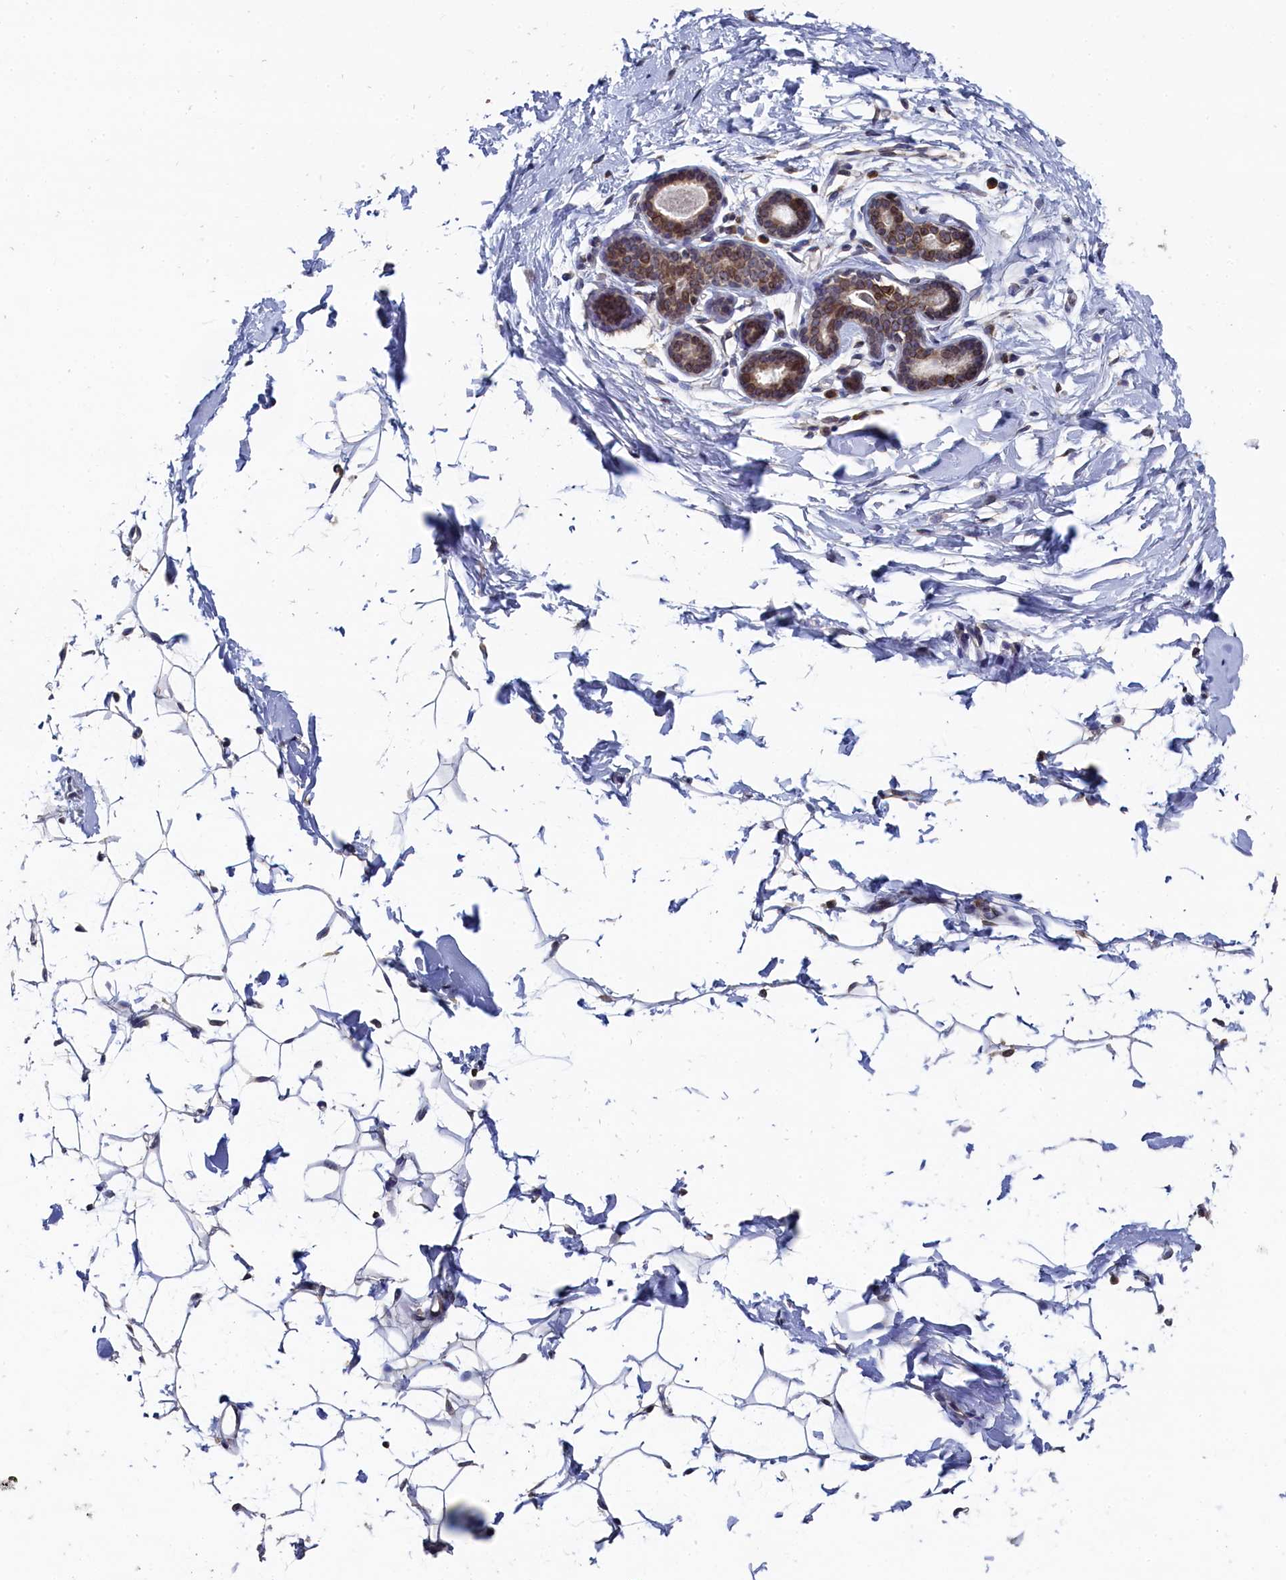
{"staining": {"intensity": "negative", "quantity": "none", "location": "none"}, "tissue": "adipose tissue", "cell_type": "Adipocytes", "image_type": "normal", "snomed": [{"axis": "morphology", "description": "Normal tissue, NOS"}, {"axis": "topography", "description": "Breast"}], "caption": "A micrograph of adipose tissue stained for a protein reveals no brown staining in adipocytes. (DAB (3,3'-diaminobenzidine) IHC visualized using brightfield microscopy, high magnification).", "gene": "ANKEF1", "patient": {"sex": "female", "age": 23}}